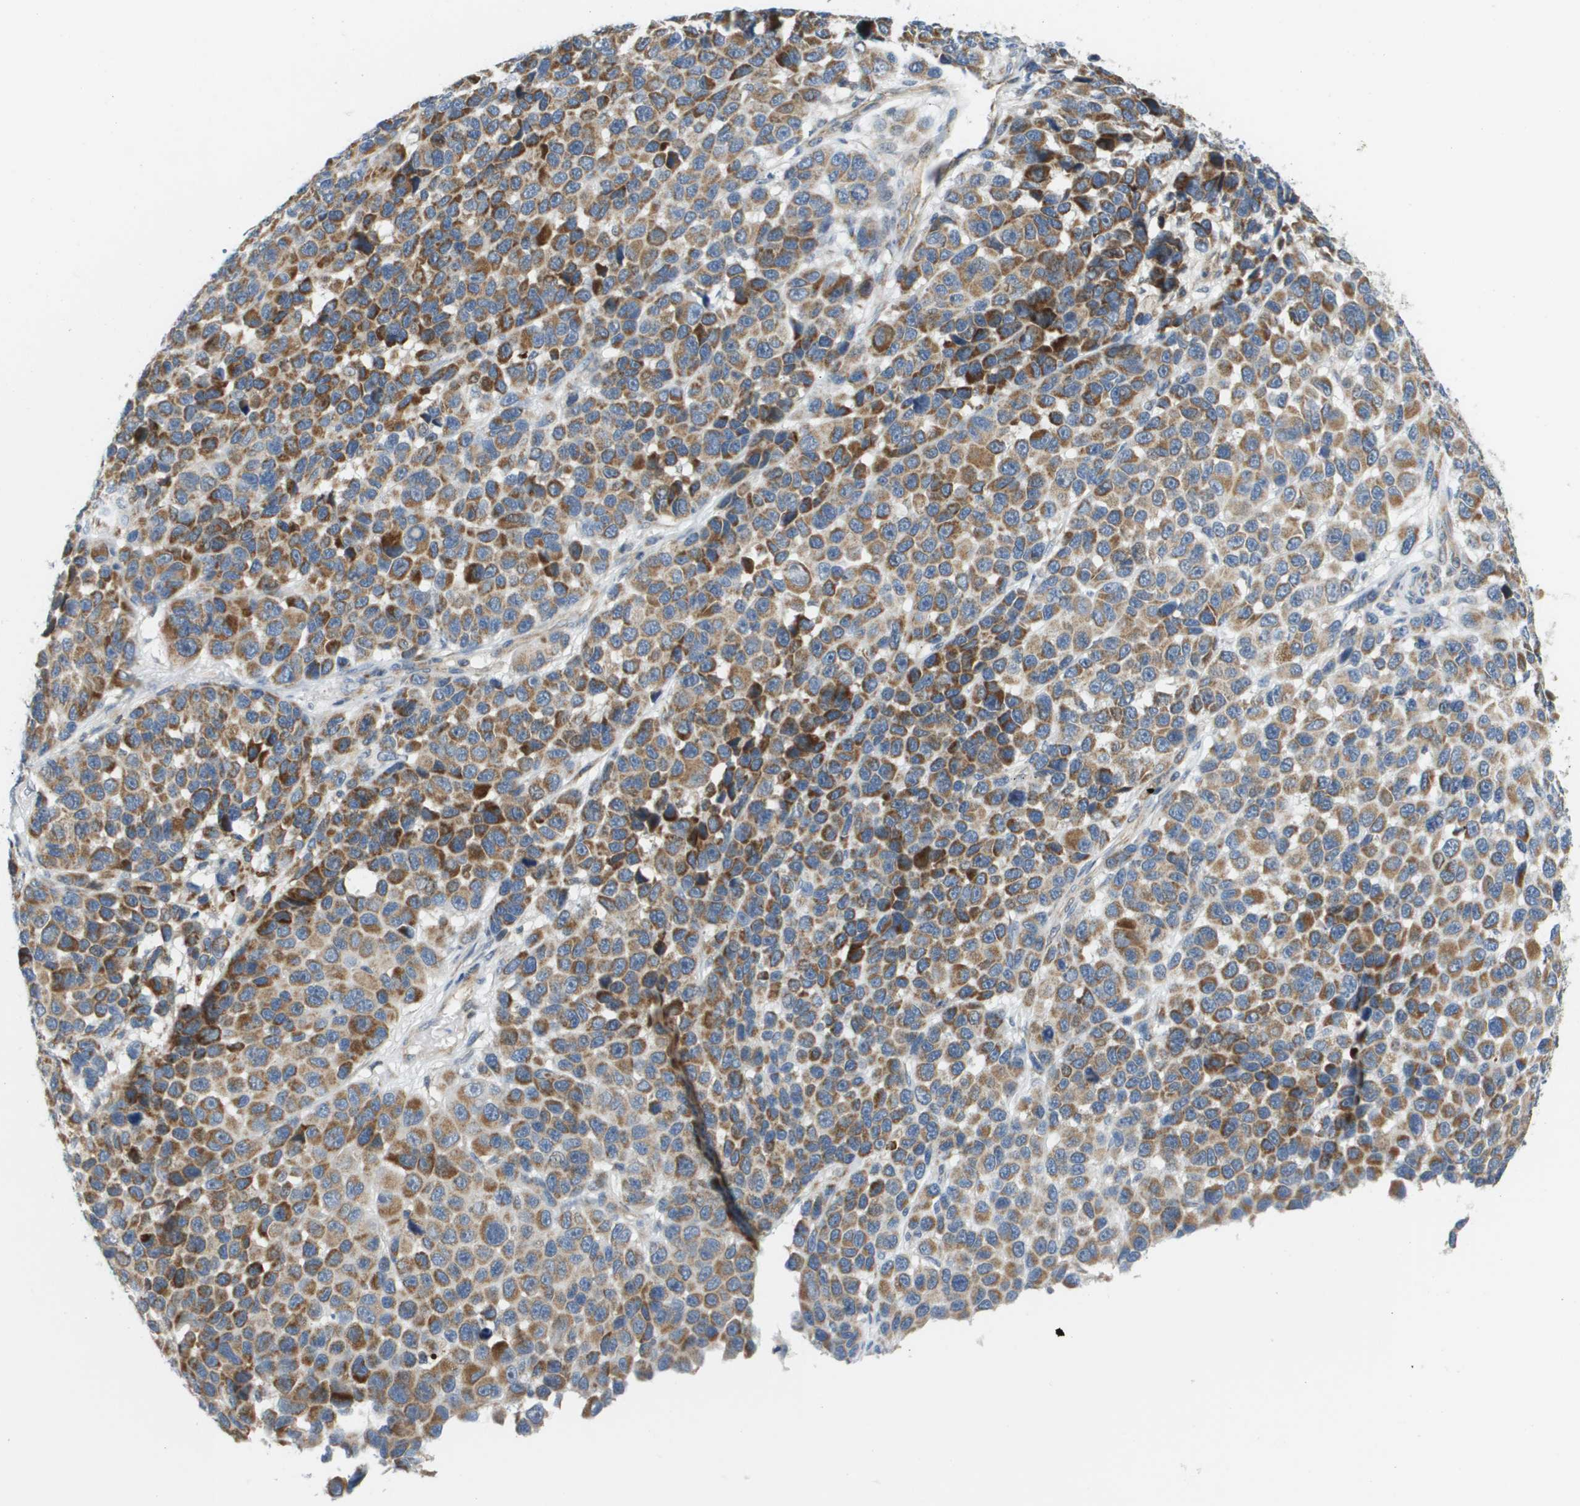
{"staining": {"intensity": "moderate", "quantity": "25%-75%", "location": "cytoplasmic/membranous"}, "tissue": "melanoma", "cell_type": "Tumor cells", "image_type": "cancer", "snomed": [{"axis": "morphology", "description": "Malignant melanoma, NOS"}, {"axis": "topography", "description": "Skin"}], "caption": "The image demonstrates staining of melanoma, revealing moderate cytoplasmic/membranous protein expression (brown color) within tumor cells.", "gene": "KRT23", "patient": {"sex": "male", "age": 53}}